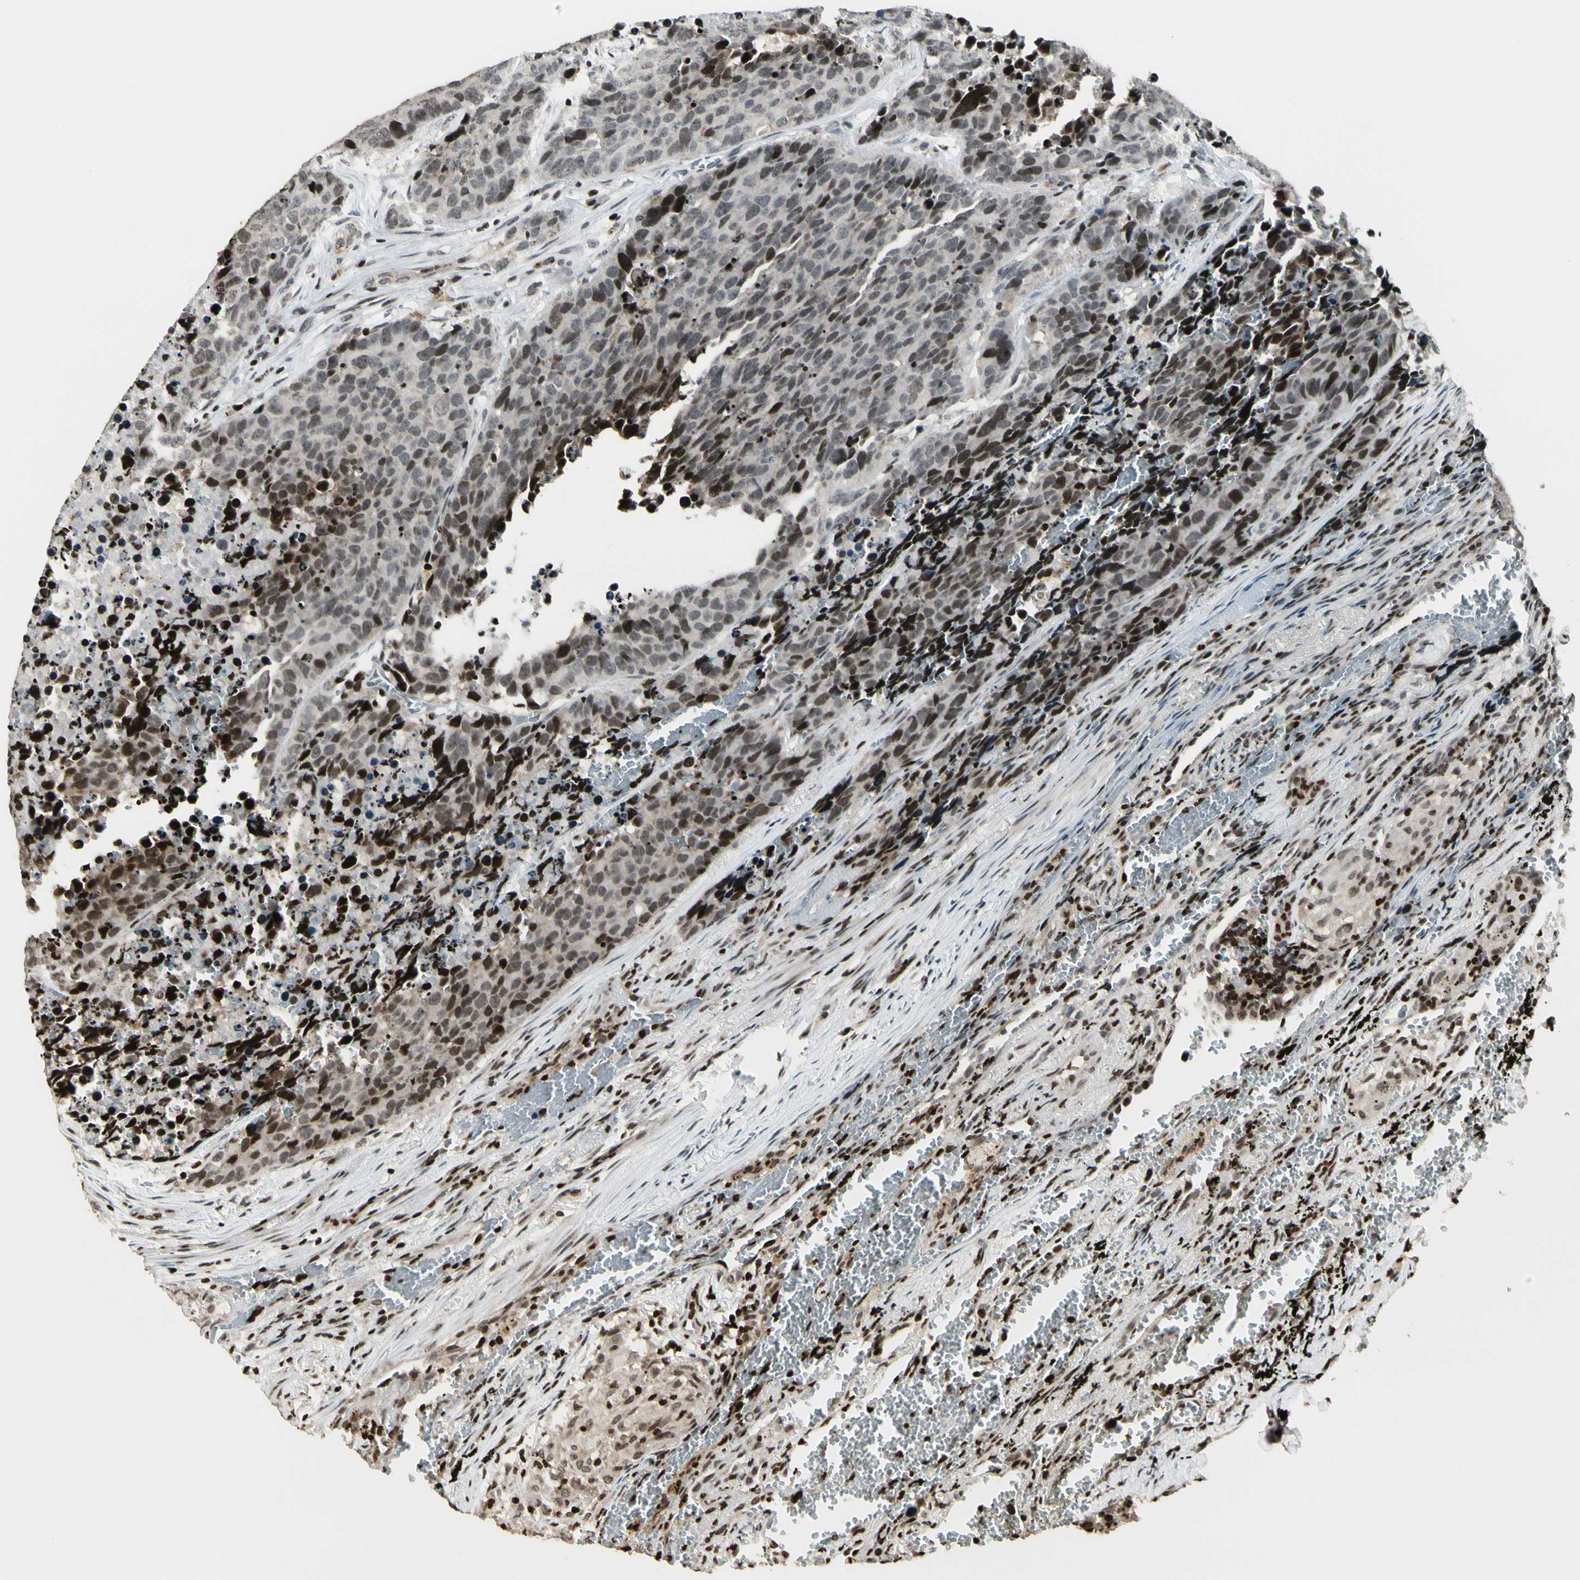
{"staining": {"intensity": "strong", "quantity": "<25%", "location": "nuclear"}, "tissue": "carcinoid", "cell_type": "Tumor cells", "image_type": "cancer", "snomed": [{"axis": "morphology", "description": "Carcinoid, malignant, NOS"}, {"axis": "topography", "description": "Lung"}], "caption": "Immunohistochemistry (IHC) image of neoplastic tissue: carcinoid stained using immunohistochemistry (IHC) reveals medium levels of strong protein expression localized specifically in the nuclear of tumor cells, appearing as a nuclear brown color.", "gene": "TSHZ3", "patient": {"sex": "male", "age": 60}}